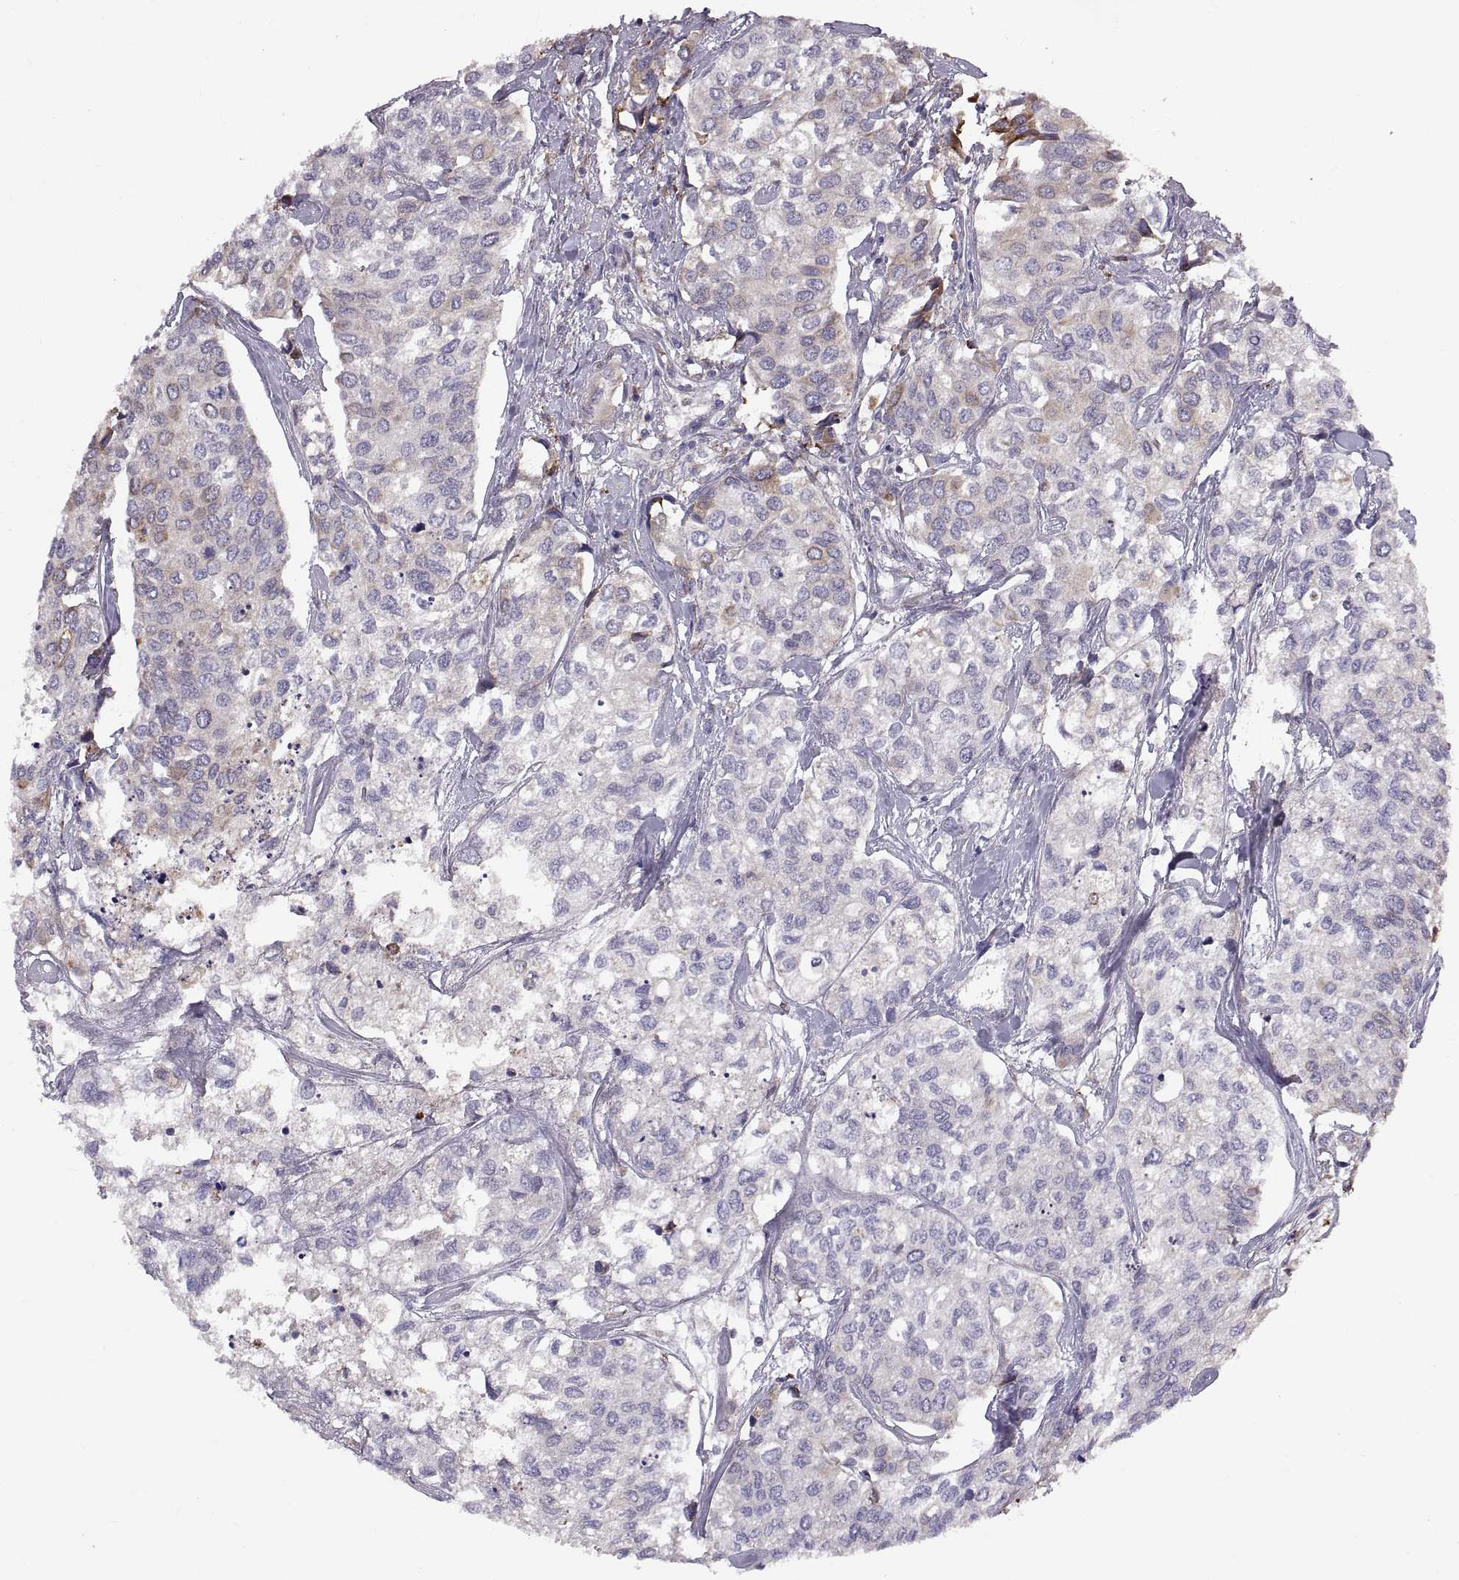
{"staining": {"intensity": "weak", "quantity": "<25%", "location": "cytoplasmic/membranous"}, "tissue": "urothelial cancer", "cell_type": "Tumor cells", "image_type": "cancer", "snomed": [{"axis": "morphology", "description": "Urothelial carcinoma, High grade"}, {"axis": "topography", "description": "Urinary bladder"}], "caption": "Tumor cells are negative for brown protein staining in high-grade urothelial carcinoma.", "gene": "PLEKHB2", "patient": {"sex": "male", "age": 73}}